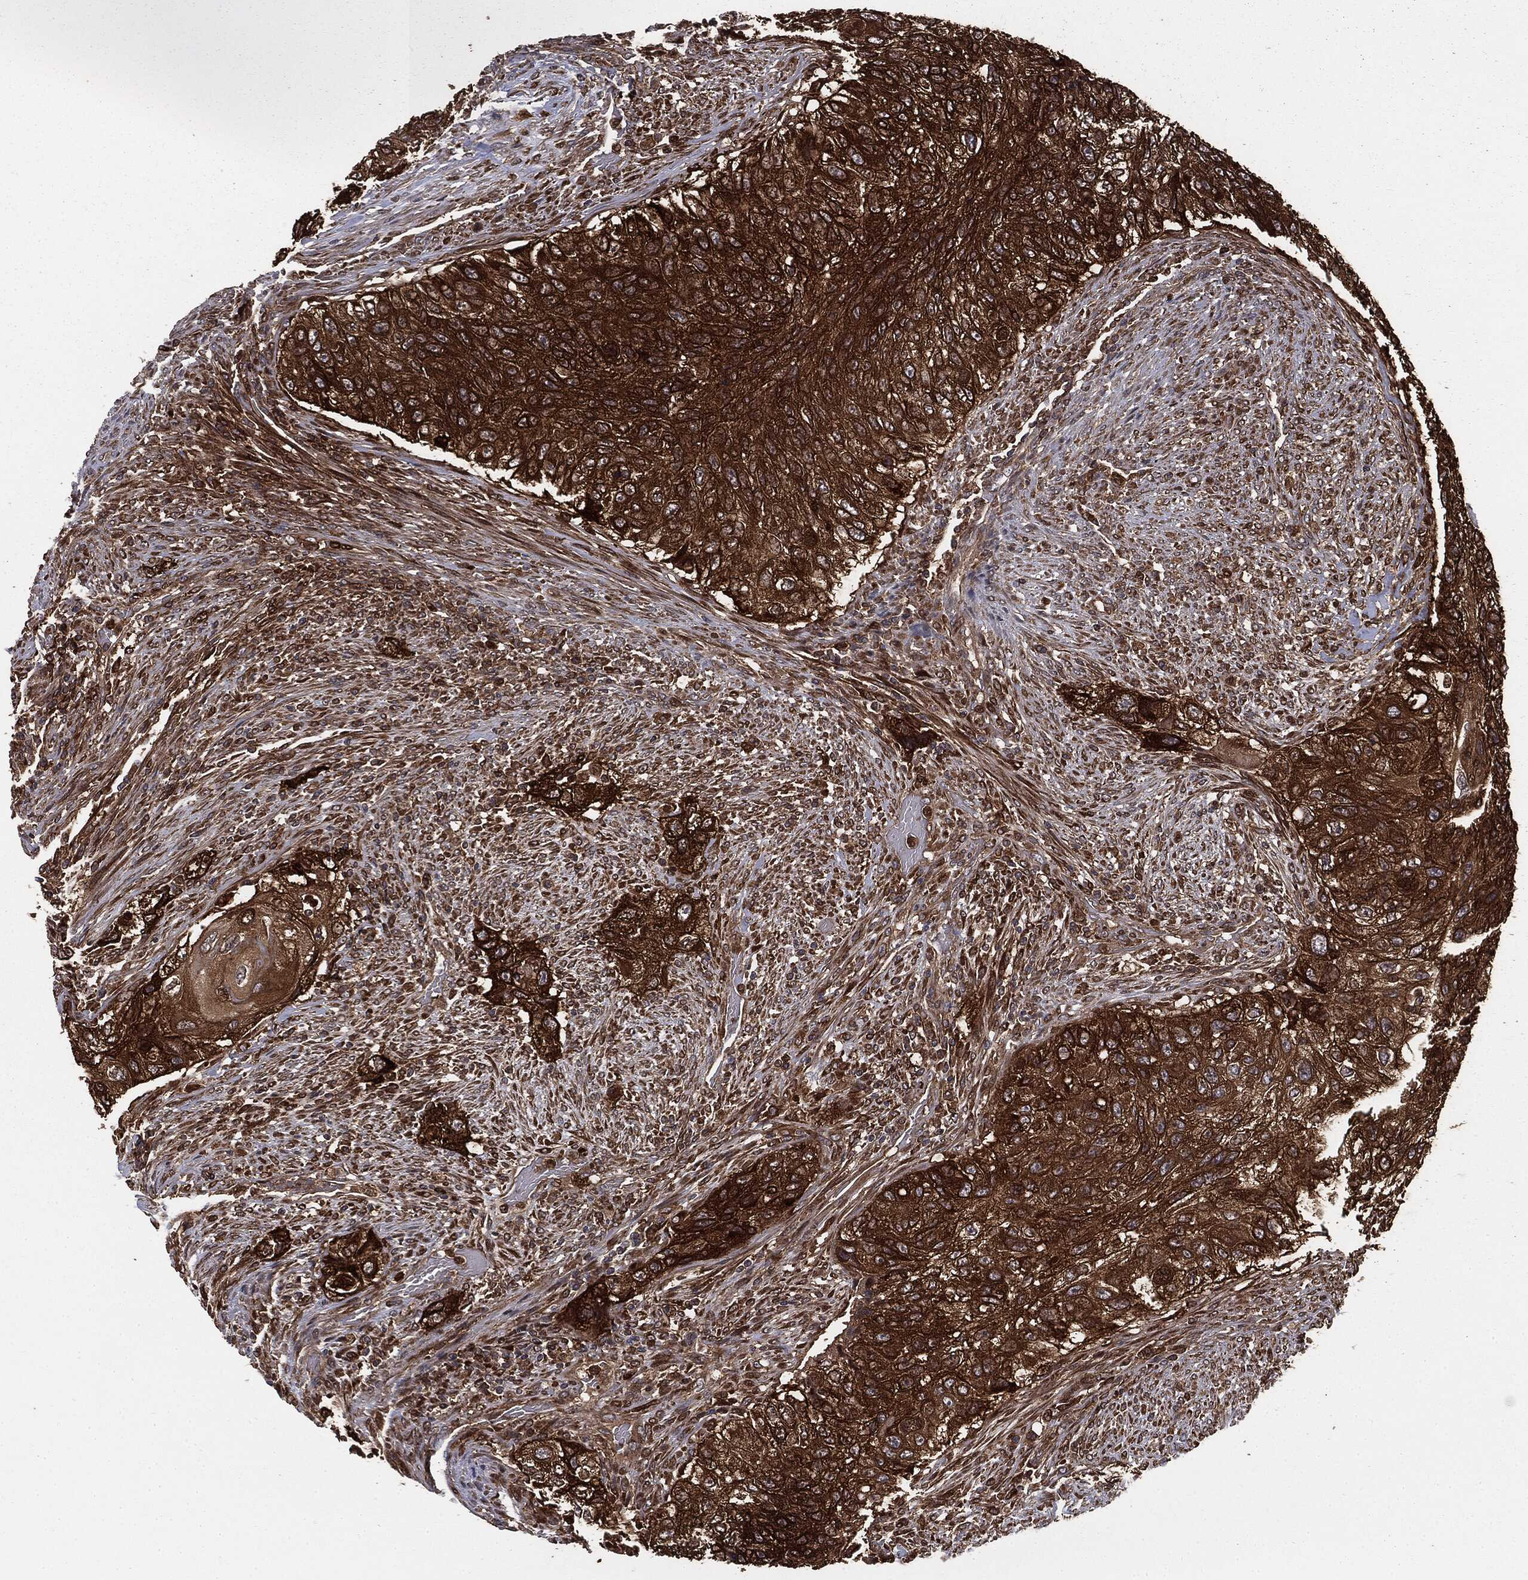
{"staining": {"intensity": "strong", "quantity": ">75%", "location": "cytoplasmic/membranous"}, "tissue": "urothelial cancer", "cell_type": "Tumor cells", "image_type": "cancer", "snomed": [{"axis": "morphology", "description": "Urothelial carcinoma, High grade"}, {"axis": "topography", "description": "Urinary bladder"}], "caption": "Tumor cells reveal high levels of strong cytoplasmic/membranous staining in about >75% of cells in urothelial cancer.", "gene": "GNB5", "patient": {"sex": "female", "age": 60}}